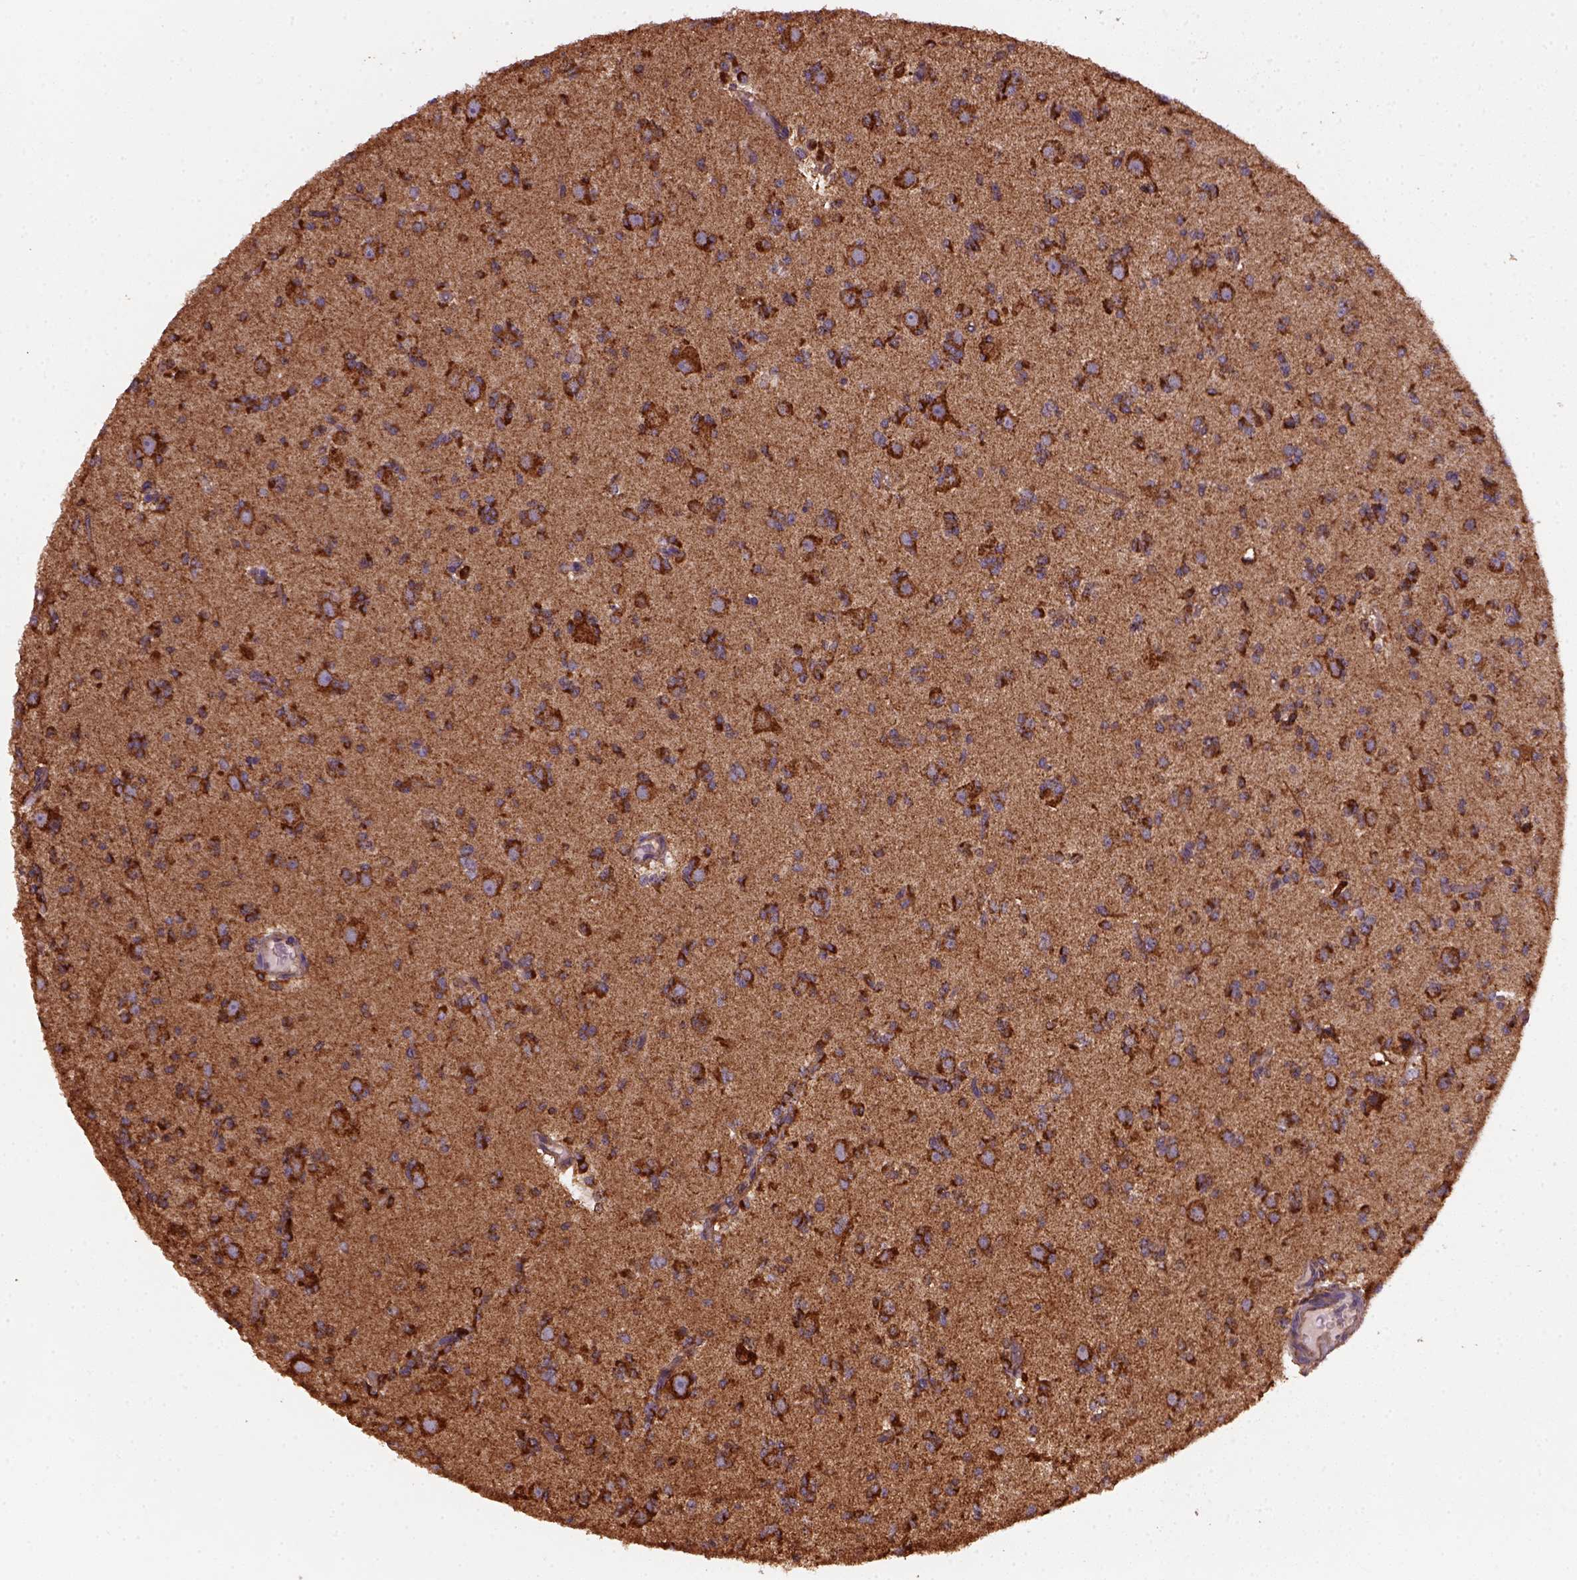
{"staining": {"intensity": "strong", "quantity": ">75%", "location": "cytoplasmic/membranous"}, "tissue": "glioma", "cell_type": "Tumor cells", "image_type": "cancer", "snomed": [{"axis": "morphology", "description": "Glioma, malignant, Low grade"}, {"axis": "topography", "description": "Brain"}], "caption": "IHC (DAB (3,3'-diaminobenzidine)) staining of human low-grade glioma (malignant) reveals strong cytoplasmic/membranous protein expression in about >75% of tumor cells.", "gene": "MAPK8IP3", "patient": {"sex": "male", "age": 27}}